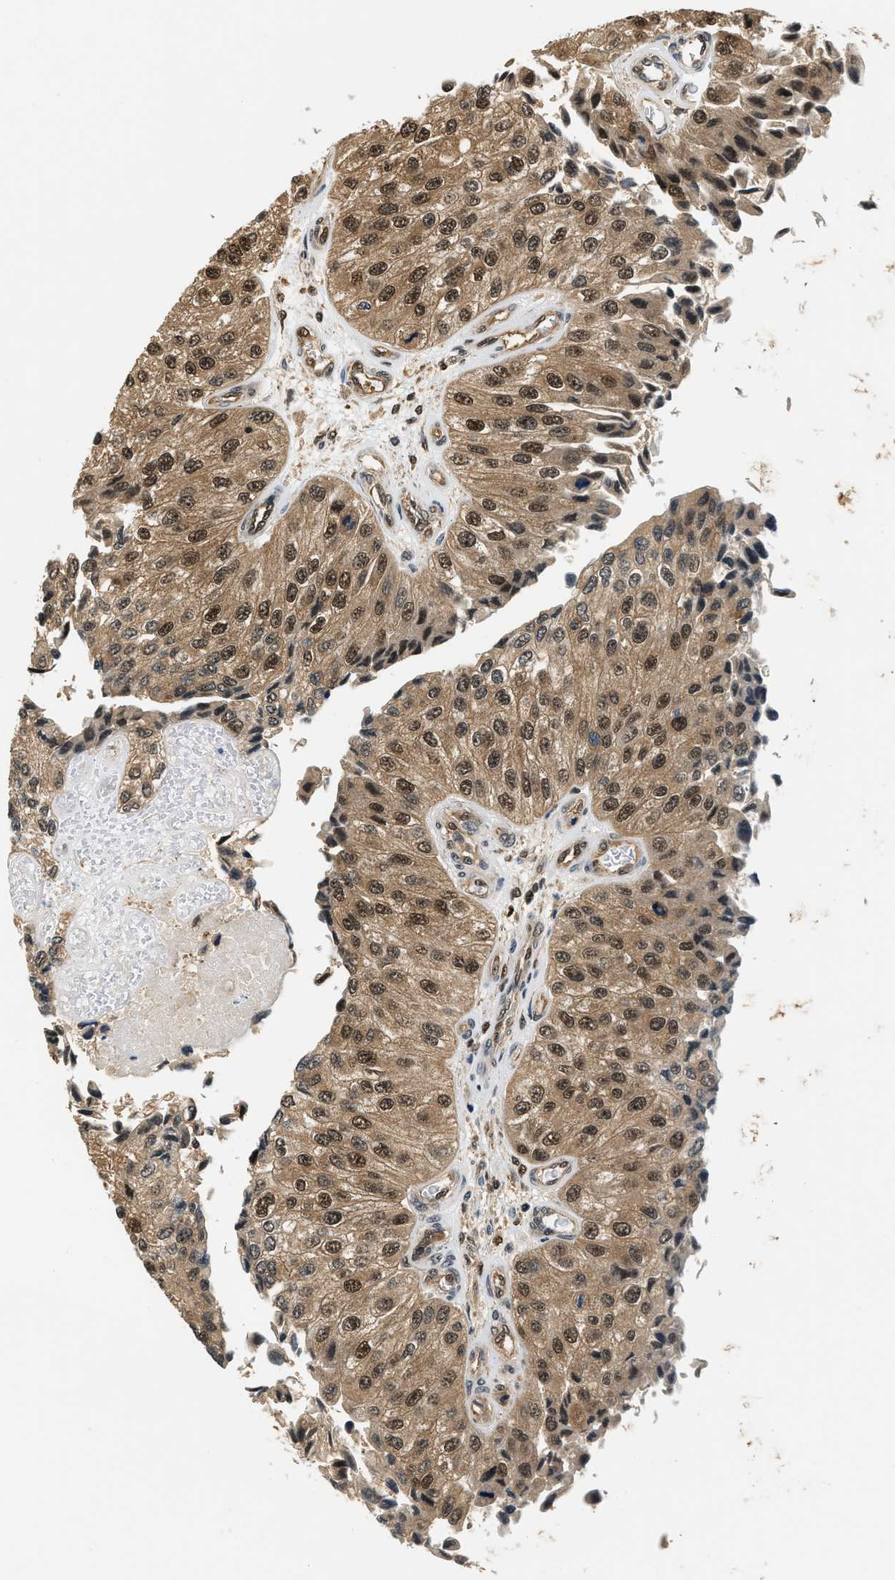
{"staining": {"intensity": "moderate", "quantity": ">75%", "location": "cytoplasmic/membranous,nuclear"}, "tissue": "urothelial cancer", "cell_type": "Tumor cells", "image_type": "cancer", "snomed": [{"axis": "morphology", "description": "Urothelial carcinoma, High grade"}, {"axis": "topography", "description": "Kidney"}, {"axis": "topography", "description": "Urinary bladder"}], "caption": "Urothelial carcinoma (high-grade) tissue reveals moderate cytoplasmic/membranous and nuclear staining in approximately >75% of tumor cells", "gene": "PSMD3", "patient": {"sex": "male", "age": 77}}